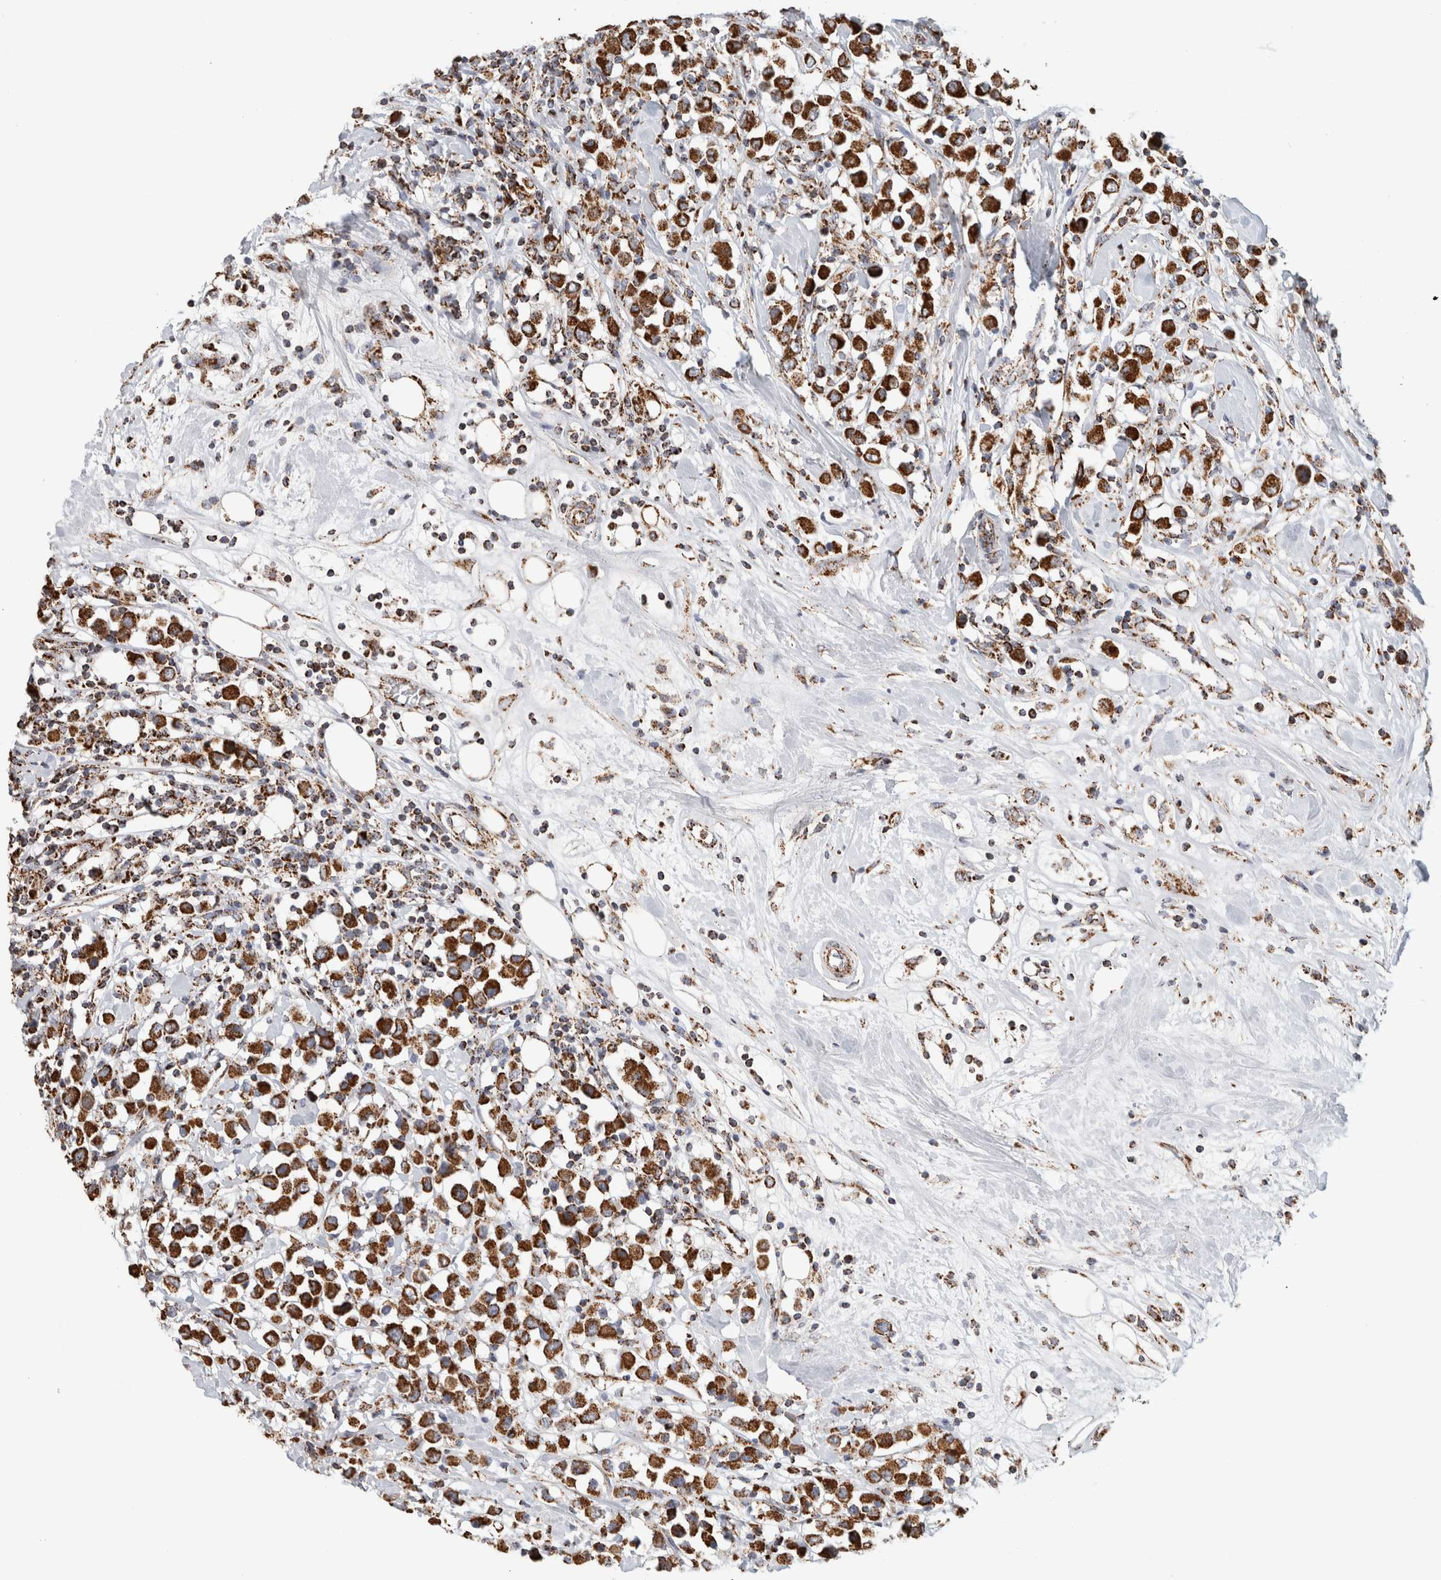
{"staining": {"intensity": "strong", "quantity": ">75%", "location": "cytoplasmic/membranous"}, "tissue": "breast cancer", "cell_type": "Tumor cells", "image_type": "cancer", "snomed": [{"axis": "morphology", "description": "Duct carcinoma"}, {"axis": "topography", "description": "Breast"}], "caption": "High-magnification brightfield microscopy of breast invasive ductal carcinoma stained with DAB (3,3'-diaminobenzidine) (brown) and counterstained with hematoxylin (blue). tumor cells exhibit strong cytoplasmic/membranous expression is appreciated in approximately>75% of cells. The protein is shown in brown color, while the nuclei are stained blue.", "gene": "C1QBP", "patient": {"sex": "female", "age": 61}}